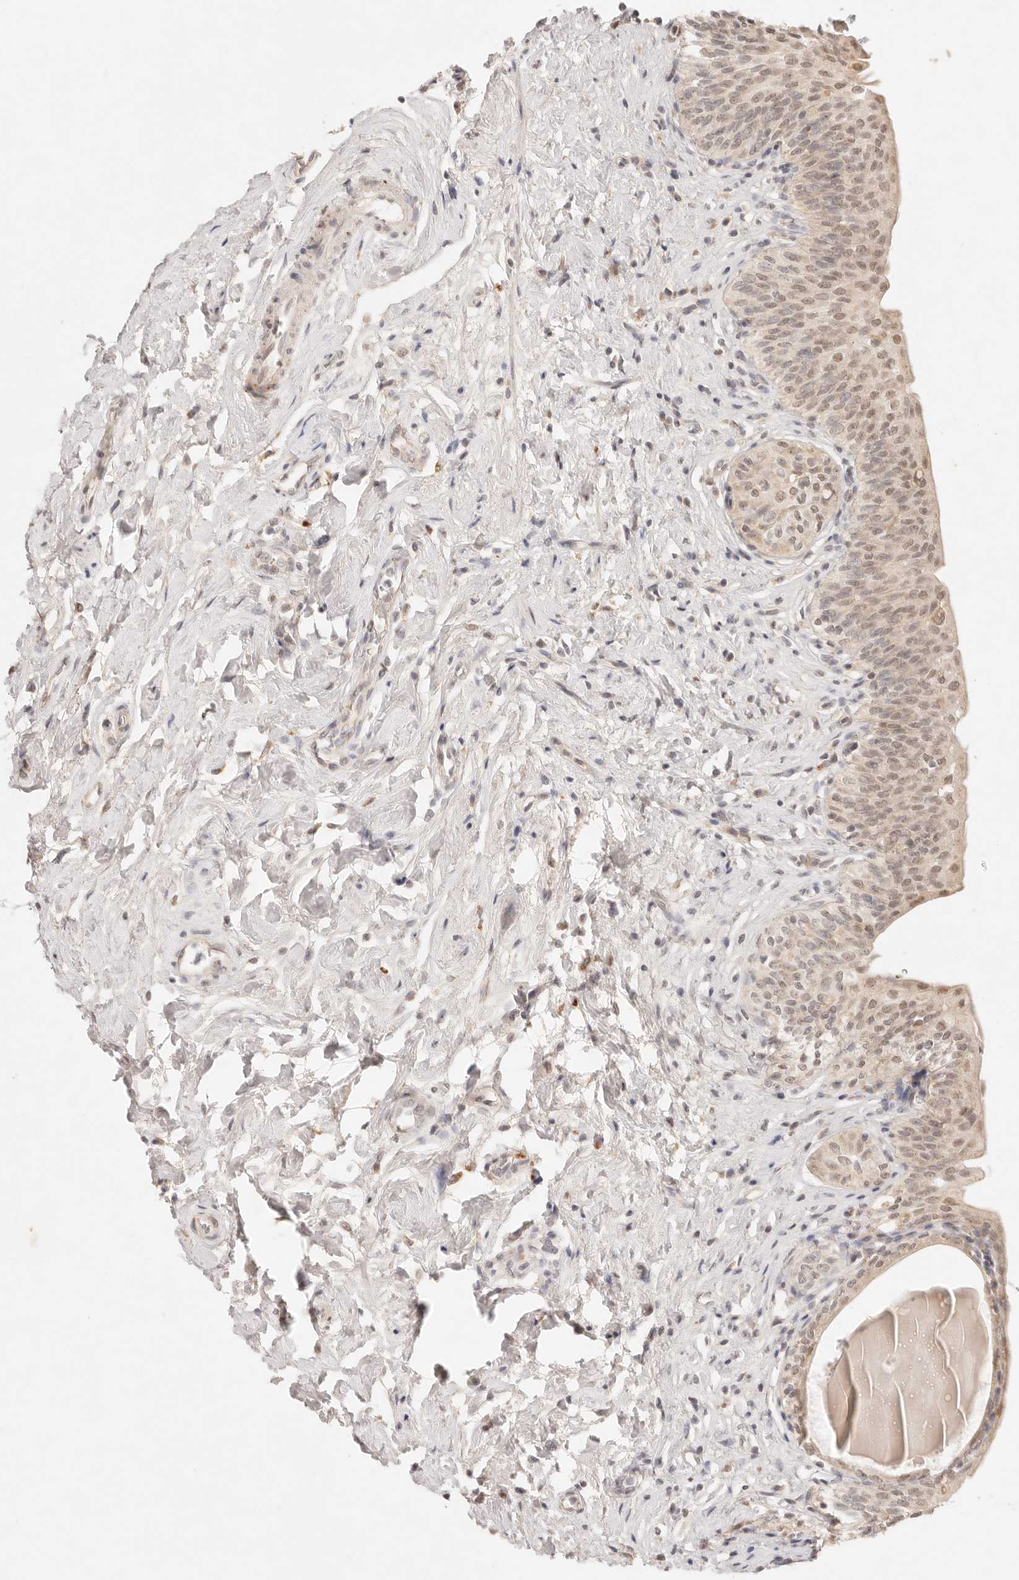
{"staining": {"intensity": "moderate", "quantity": "25%-75%", "location": "cytoplasmic/membranous,nuclear"}, "tissue": "urinary bladder", "cell_type": "Urothelial cells", "image_type": "normal", "snomed": [{"axis": "morphology", "description": "Normal tissue, NOS"}, {"axis": "topography", "description": "Urinary bladder"}], "caption": "Immunohistochemistry staining of normal urinary bladder, which exhibits medium levels of moderate cytoplasmic/membranous,nuclear expression in approximately 25%-75% of urothelial cells indicating moderate cytoplasmic/membranous,nuclear protein staining. The staining was performed using DAB (brown) for protein detection and nuclei were counterstained in hematoxylin (blue).", "gene": "GPR156", "patient": {"sex": "male", "age": 83}}